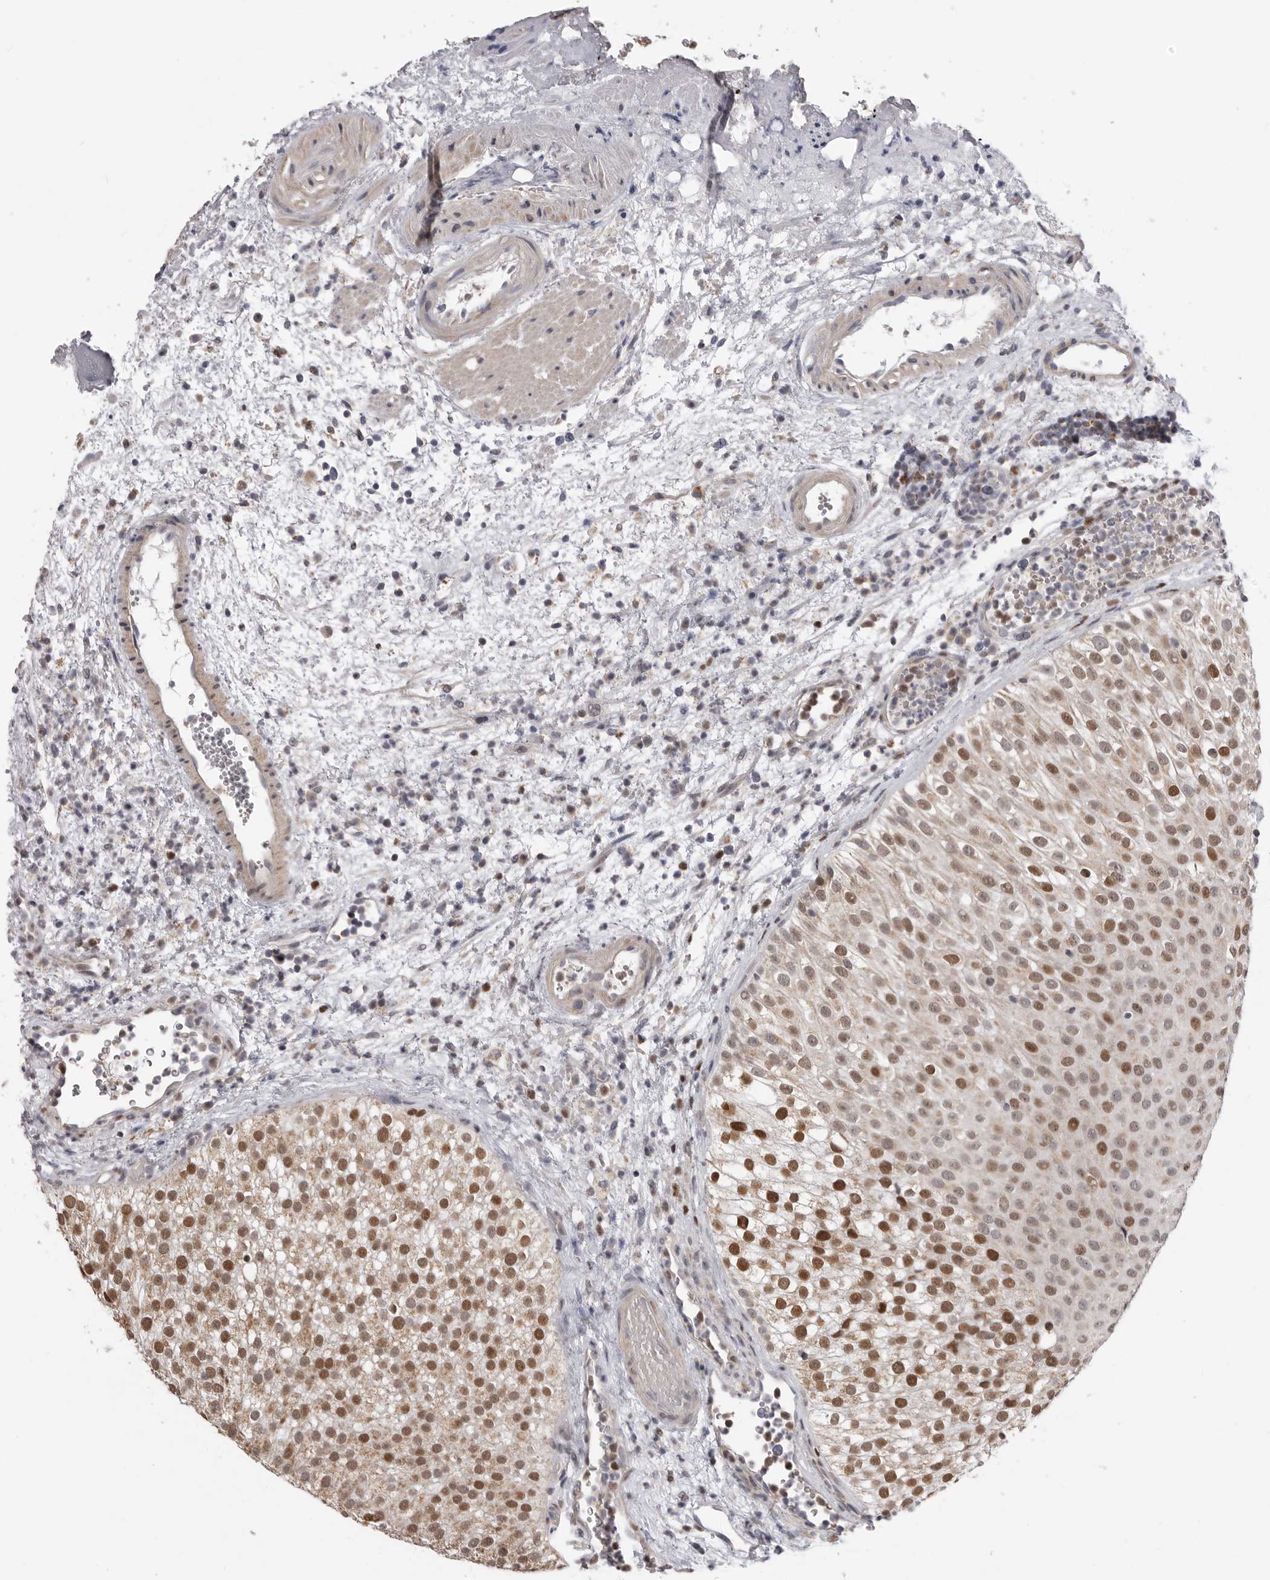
{"staining": {"intensity": "strong", "quantity": ">75%", "location": "nuclear"}, "tissue": "urothelial cancer", "cell_type": "Tumor cells", "image_type": "cancer", "snomed": [{"axis": "morphology", "description": "Urothelial carcinoma, Low grade"}, {"axis": "topography", "description": "Urinary bladder"}], "caption": "A micrograph showing strong nuclear positivity in about >75% of tumor cells in urothelial carcinoma (low-grade), as visualized by brown immunohistochemical staining.", "gene": "SMARCC1", "patient": {"sex": "male", "age": 78}}